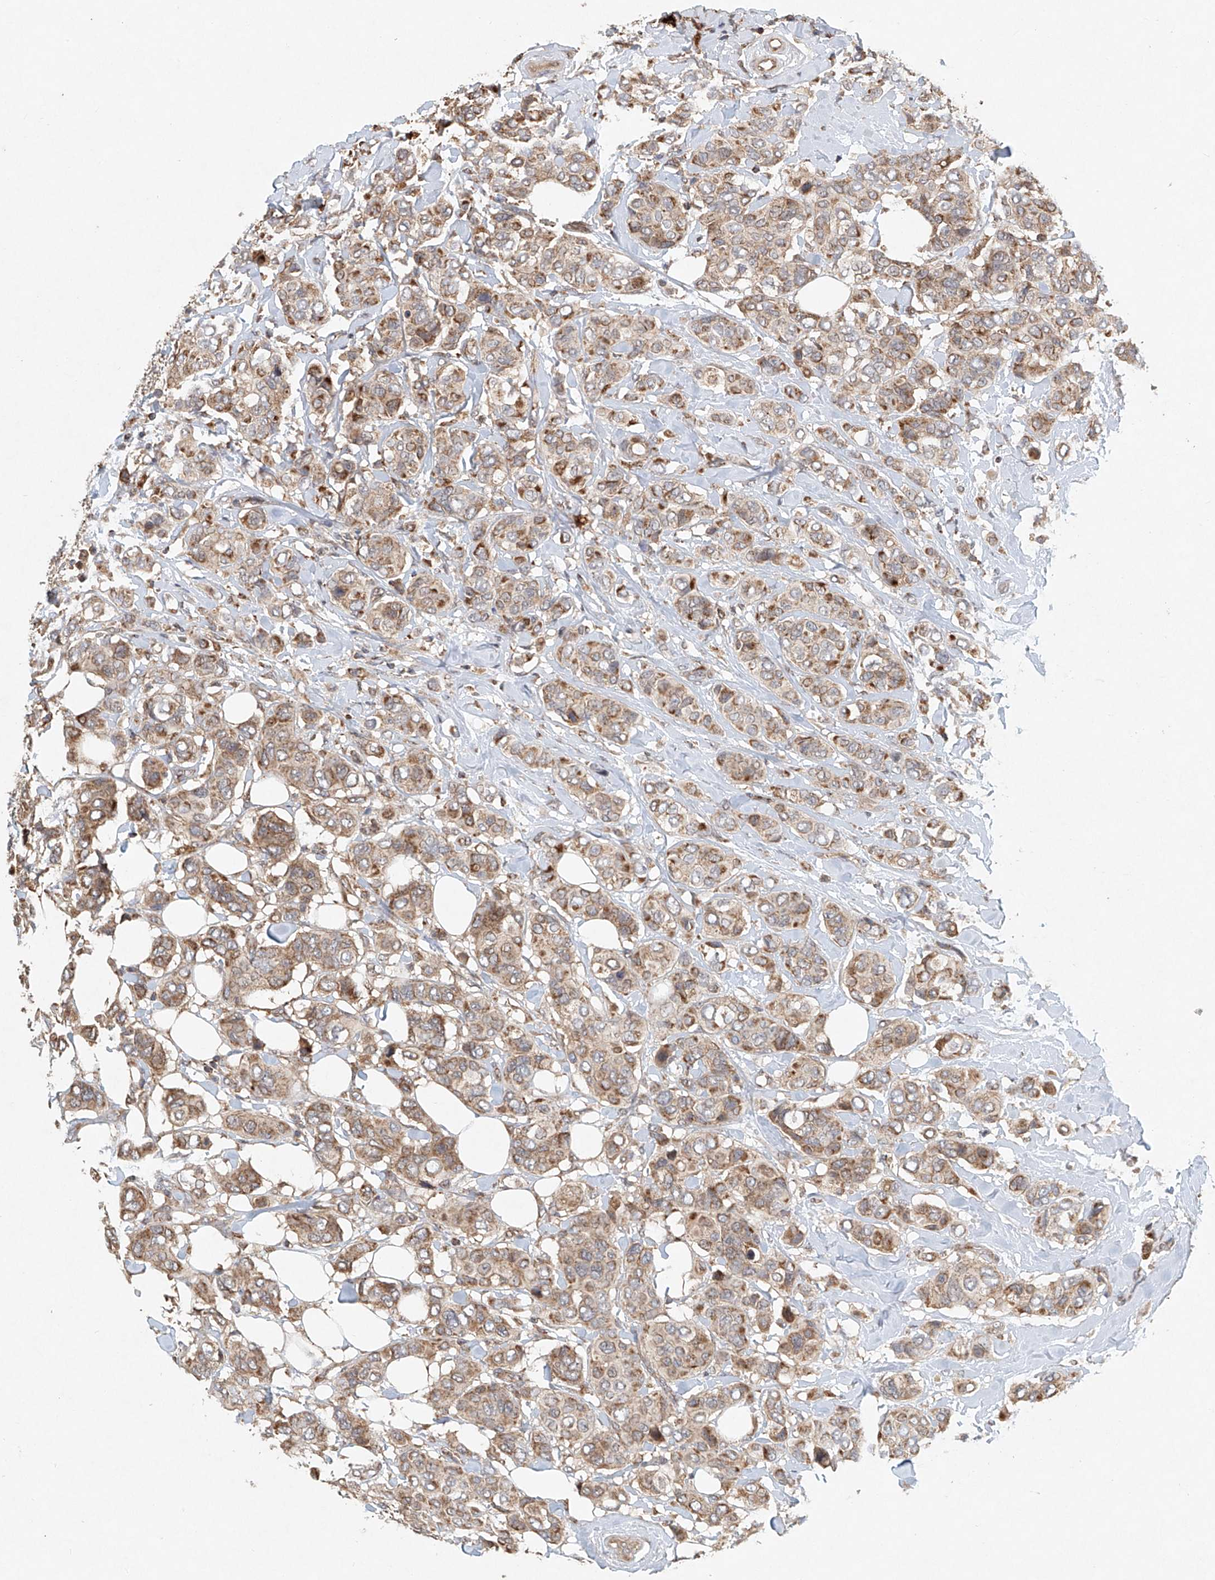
{"staining": {"intensity": "moderate", "quantity": ">75%", "location": "cytoplasmic/membranous"}, "tissue": "breast cancer", "cell_type": "Tumor cells", "image_type": "cancer", "snomed": [{"axis": "morphology", "description": "Lobular carcinoma"}, {"axis": "topography", "description": "Breast"}], "caption": "Lobular carcinoma (breast) was stained to show a protein in brown. There is medium levels of moderate cytoplasmic/membranous staining in about >75% of tumor cells.", "gene": "DCAF11", "patient": {"sex": "female", "age": 51}}